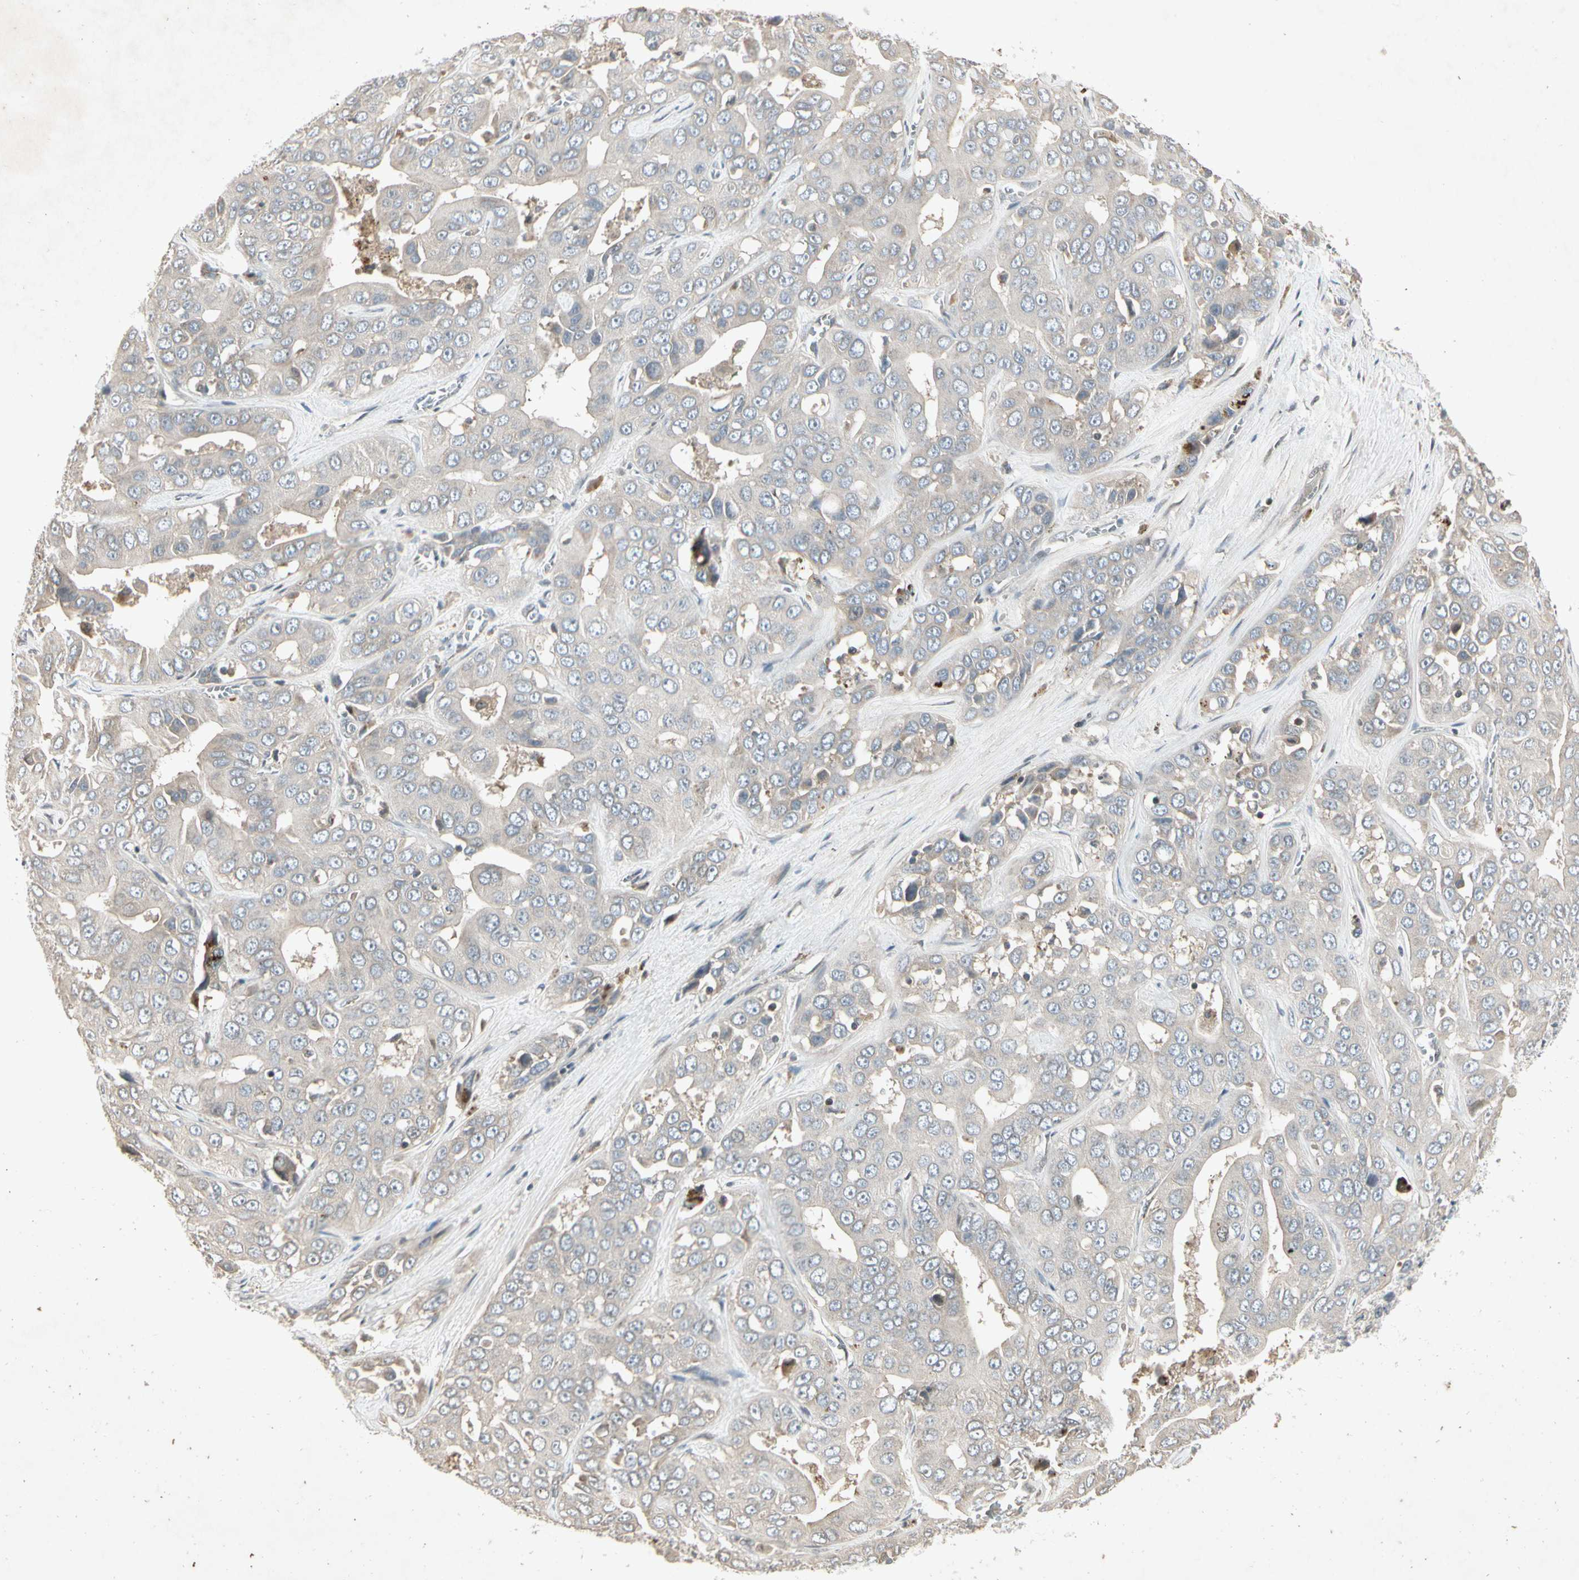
{"staining": {"intensity": "negative", "quantity": "none", "location": "none"}, "tissue": "liver cancer", "cell_type": "Tumor cells", "image_type": "cancer", "snomed": [{"axis": "morphology", "description": "Cholangiocarcinoma"}, {"axis": "topography", "description": "Liver"}], "caption": "Immunohistochemistry photomicrograph of human liver cancer stained for a protein (brown), which shows no expression in tumor cells.", "gene": "TEK", "patient": {"sex": "female", "age": 52}}